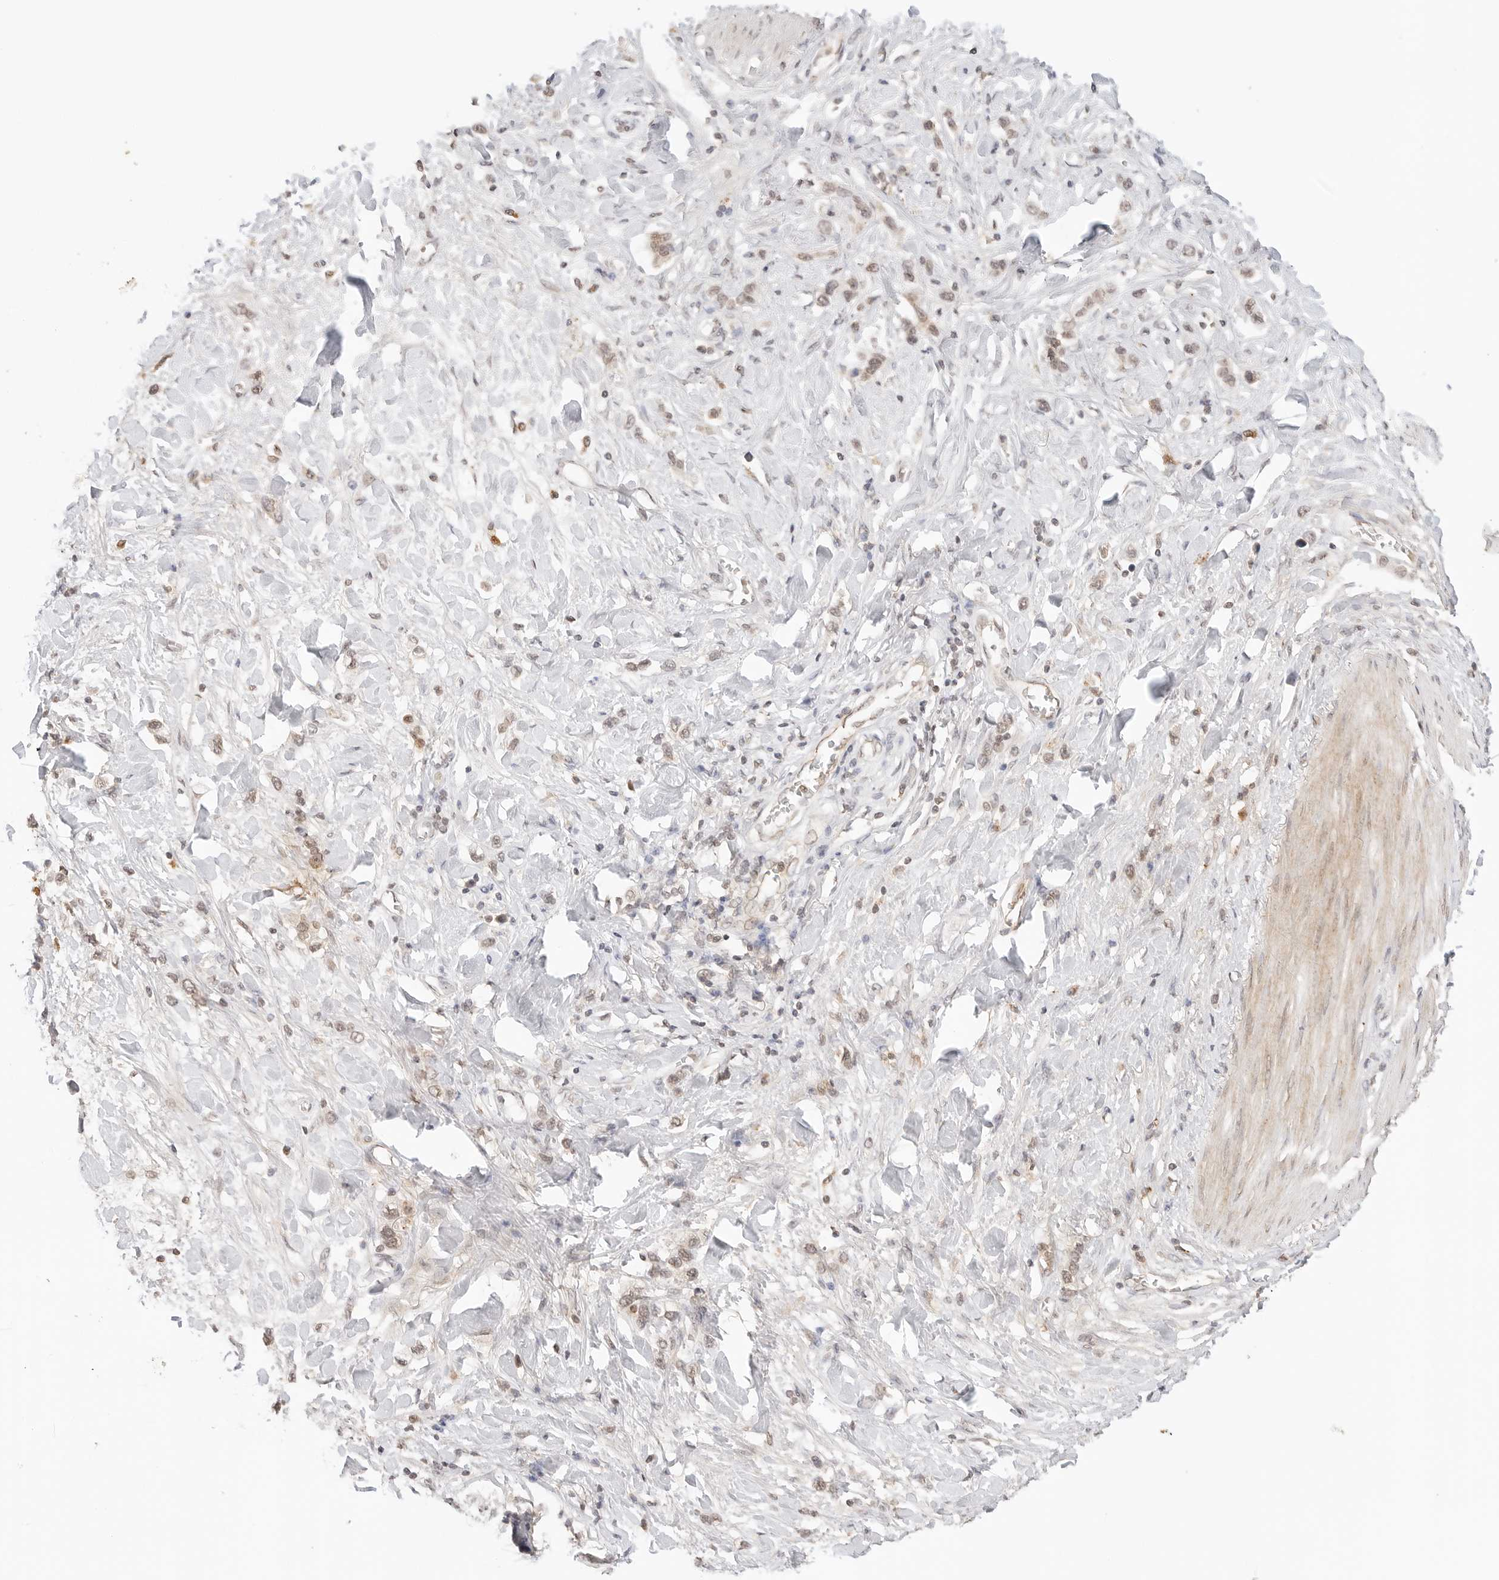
{"staining": {"intensity": "weak", "quantity": ">75%", "location": "cytoplasmic/membranous,nuclear"}, "tissue": "stomach cancer", "cell_type": "Tumor cells", "image_type": "cancer", "snomed": [{"axis": "morphology", "description": "Adenocarcinoma, NOS"}, {"axis": "topography", "description": "Stomach"}], "caption": "A histopathology image of stomach adenocarcinoma stained for a protein exhibits weak cytoplasmic/membranous and nuclear brown staining in tumor cells. (IHC, brightfield microscopy, high magnification).", "gene": "GPR34", "patient": {"sex": "female", "age": 65}}